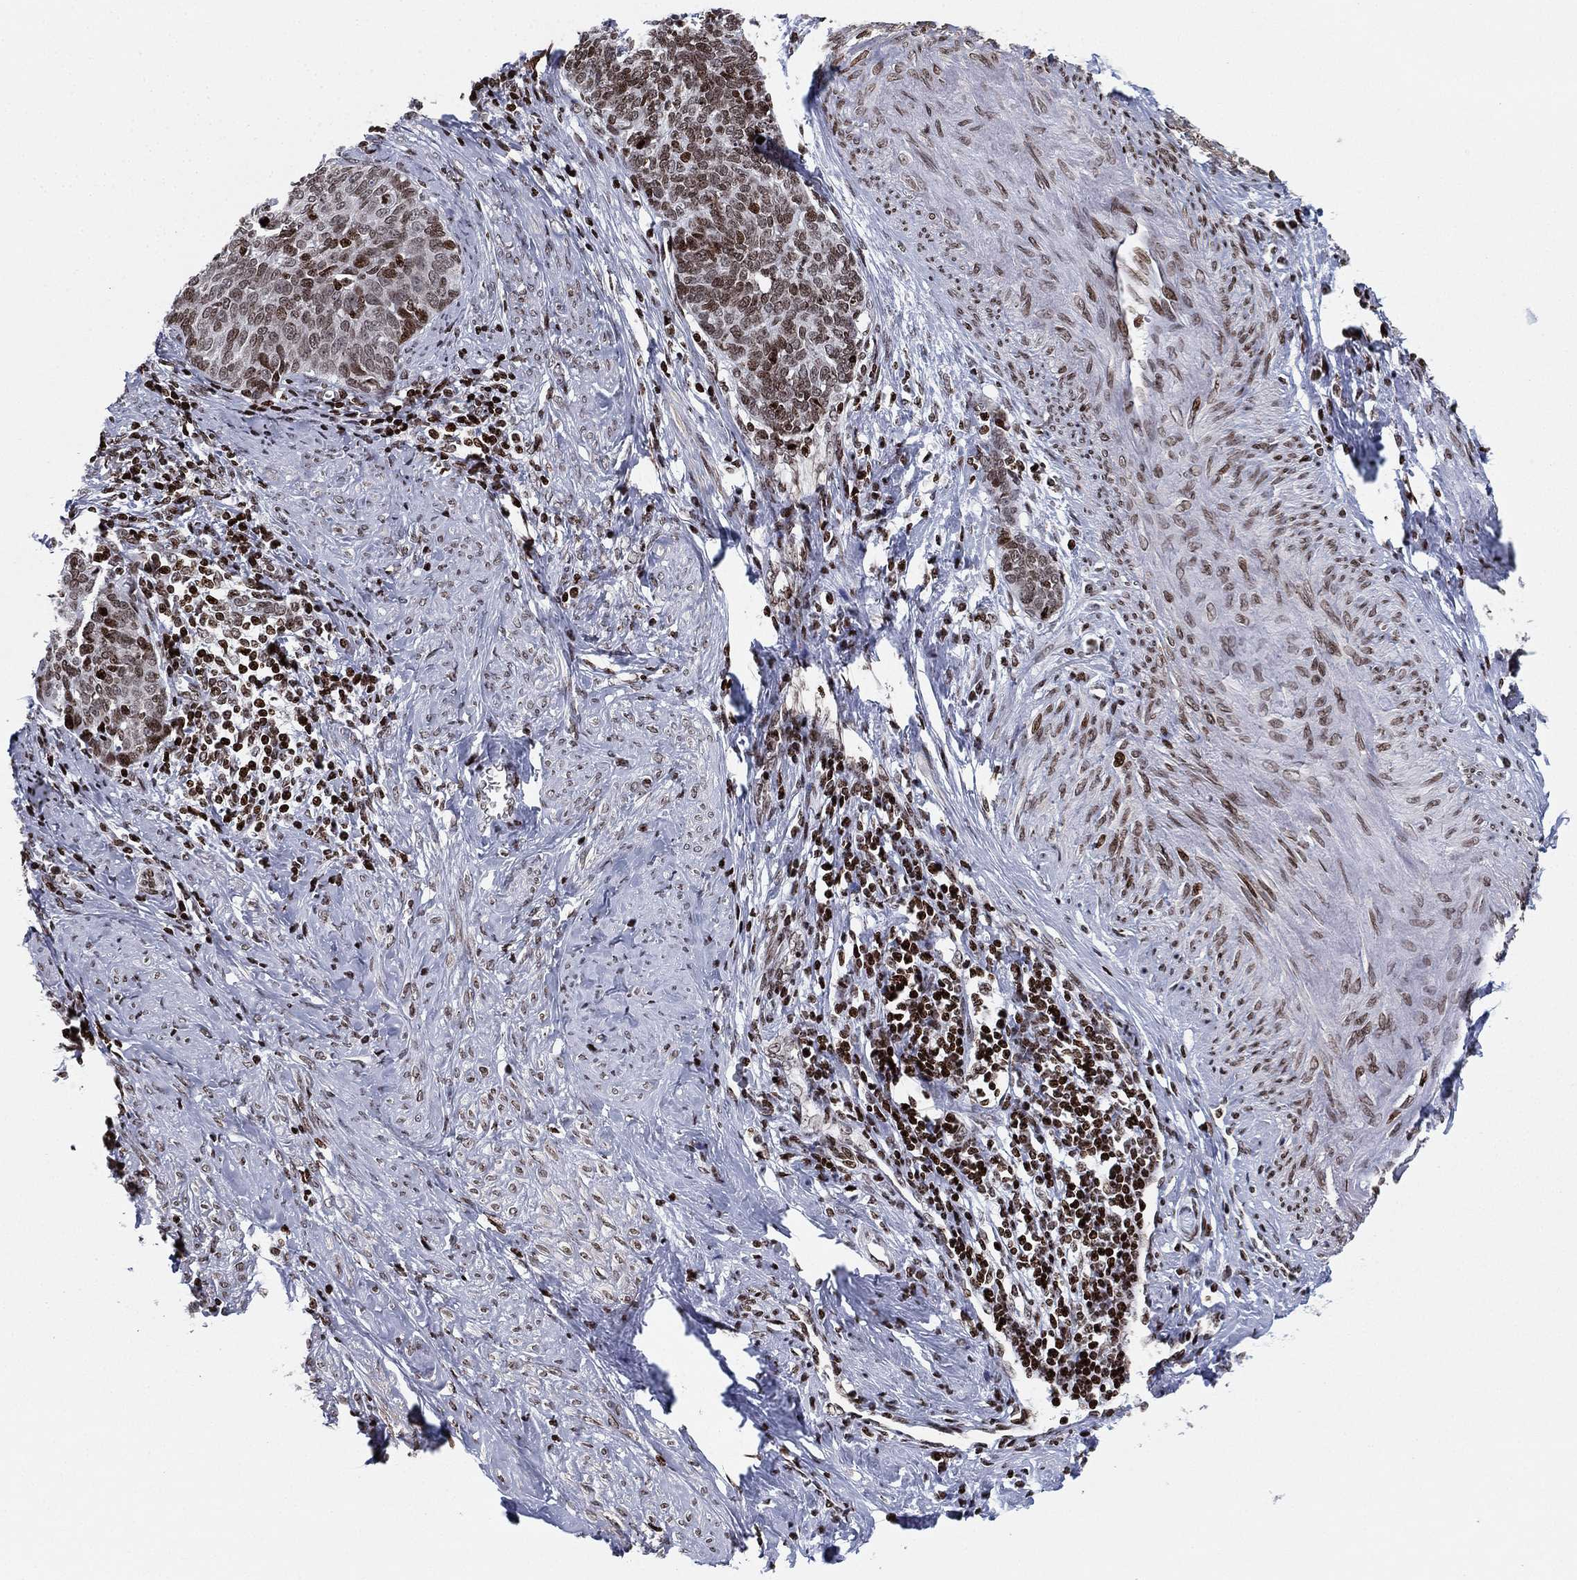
{"staining": {"intensity": "moderate", "quantity": "25%-75%", "location": "nuclear"}, "tissue": "cervical cancer", "cell_type": "Tumor cells", "image_type": "cancer", "snomed": [{"axis": "morphology", "description": "Normal tissue, NOS"}, {"axis": "morphology", "description": "Squamous cell carcinoma, NOS"}, {"axis": "topography", "description": "Cervix"}], "caption": "Tumor cells display medium levels of moderate nuclear expression in approximately 25%-75% of cells in human cervical squamous cell carcinoma.", "gene": "MFSD14A", "patient": {"sex": "female", "age": 39}}